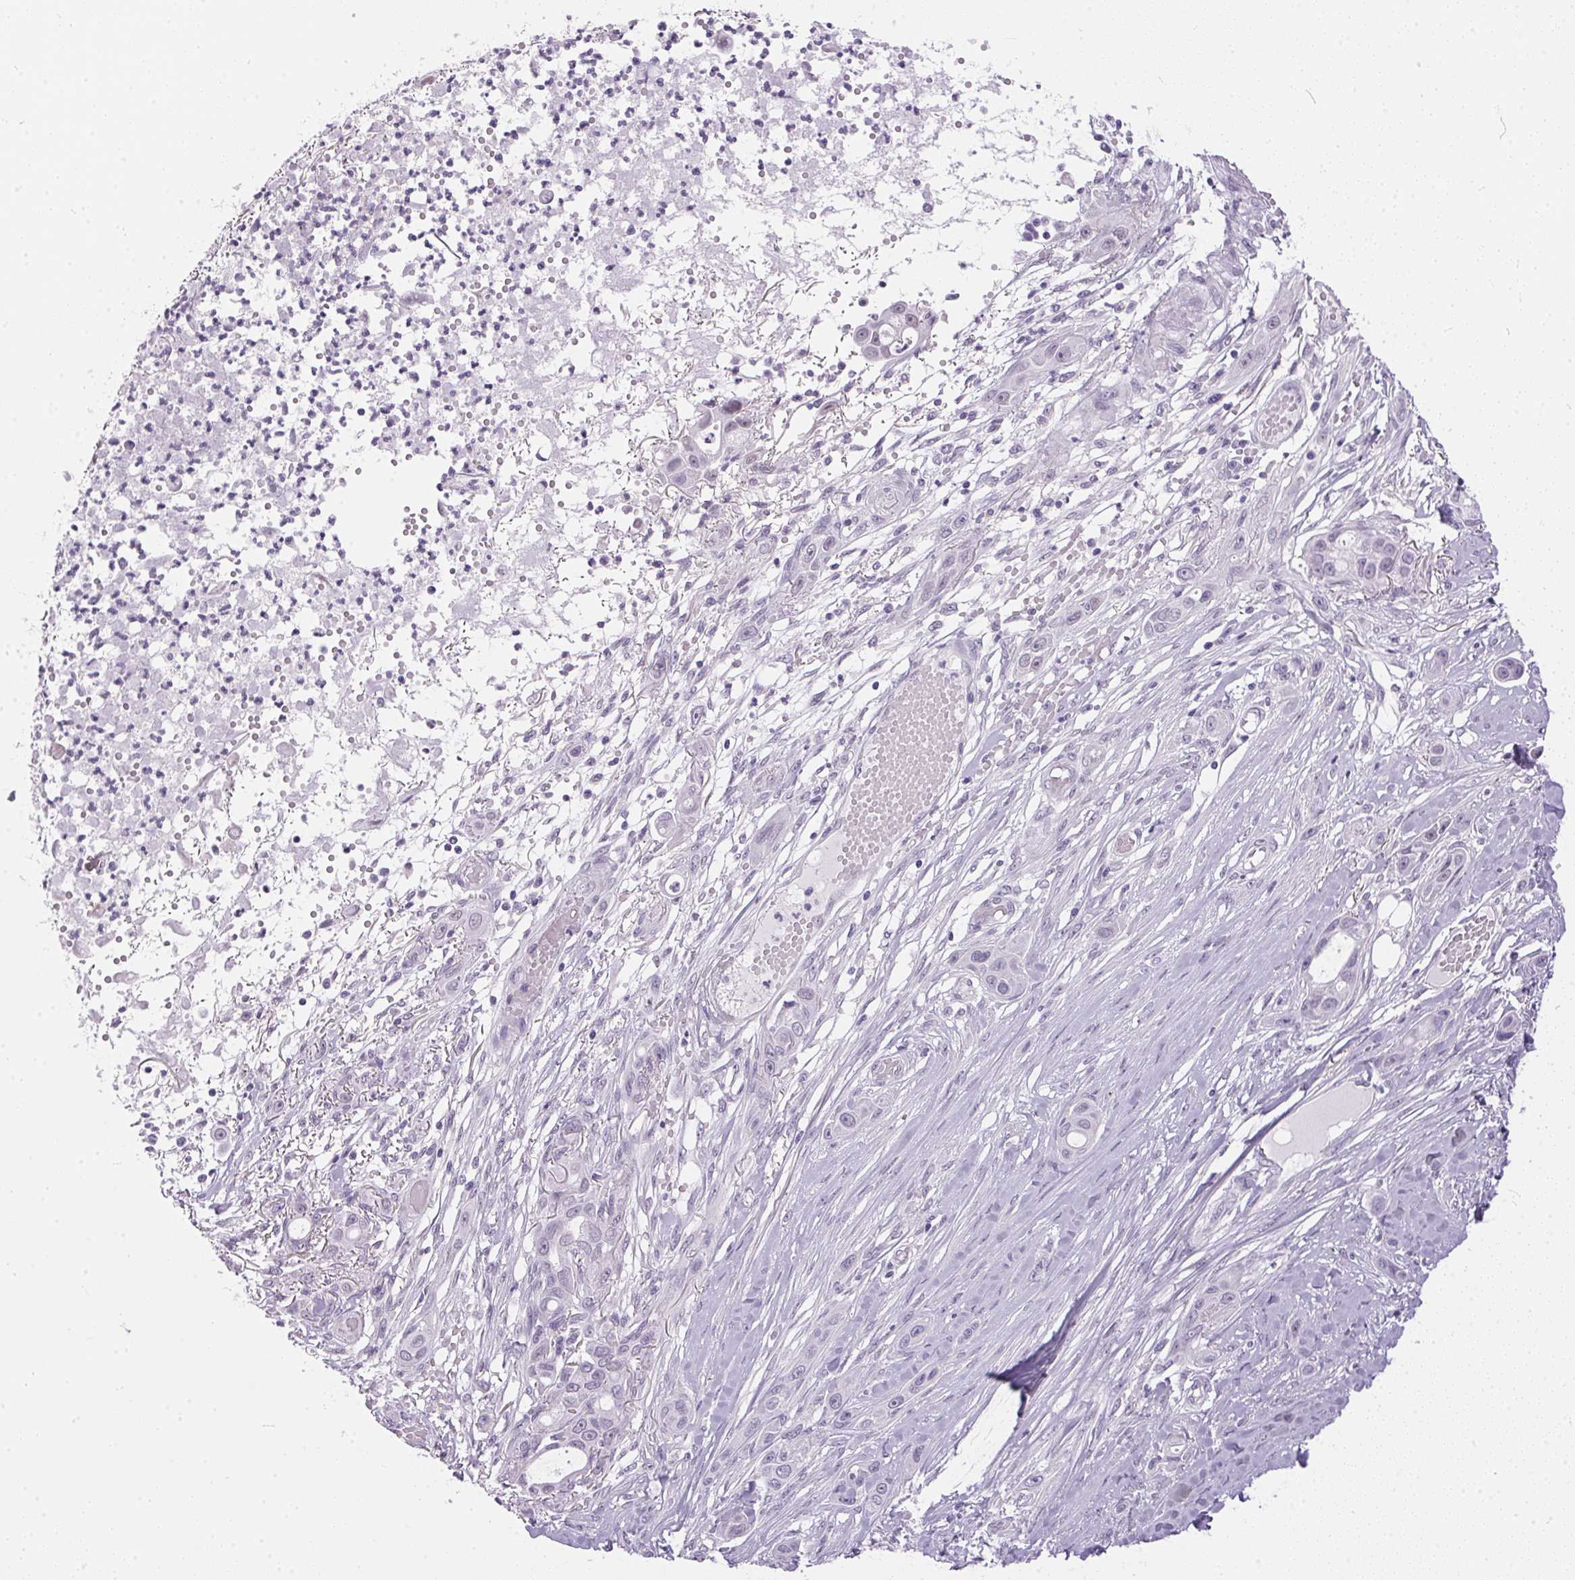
{"staining": {"intensity": "negative", "quantity": "none", "location": "none"}, "tissue": "skin cancer", "cell_type": "Tumor cells", "image_type": "cancer", "snomed": [{"axis": "morphology", "description": "Squamous cell carcinoma, NOS"}, {"axis": "topography", "description": "Skin"}], "caption": "A micrograph of squamous cell carcinoma (skin) stained for a protein shows no brown staining in tumor cells.", "gene": "GBP6", "patient": {"sex": "female", "age": 69}}